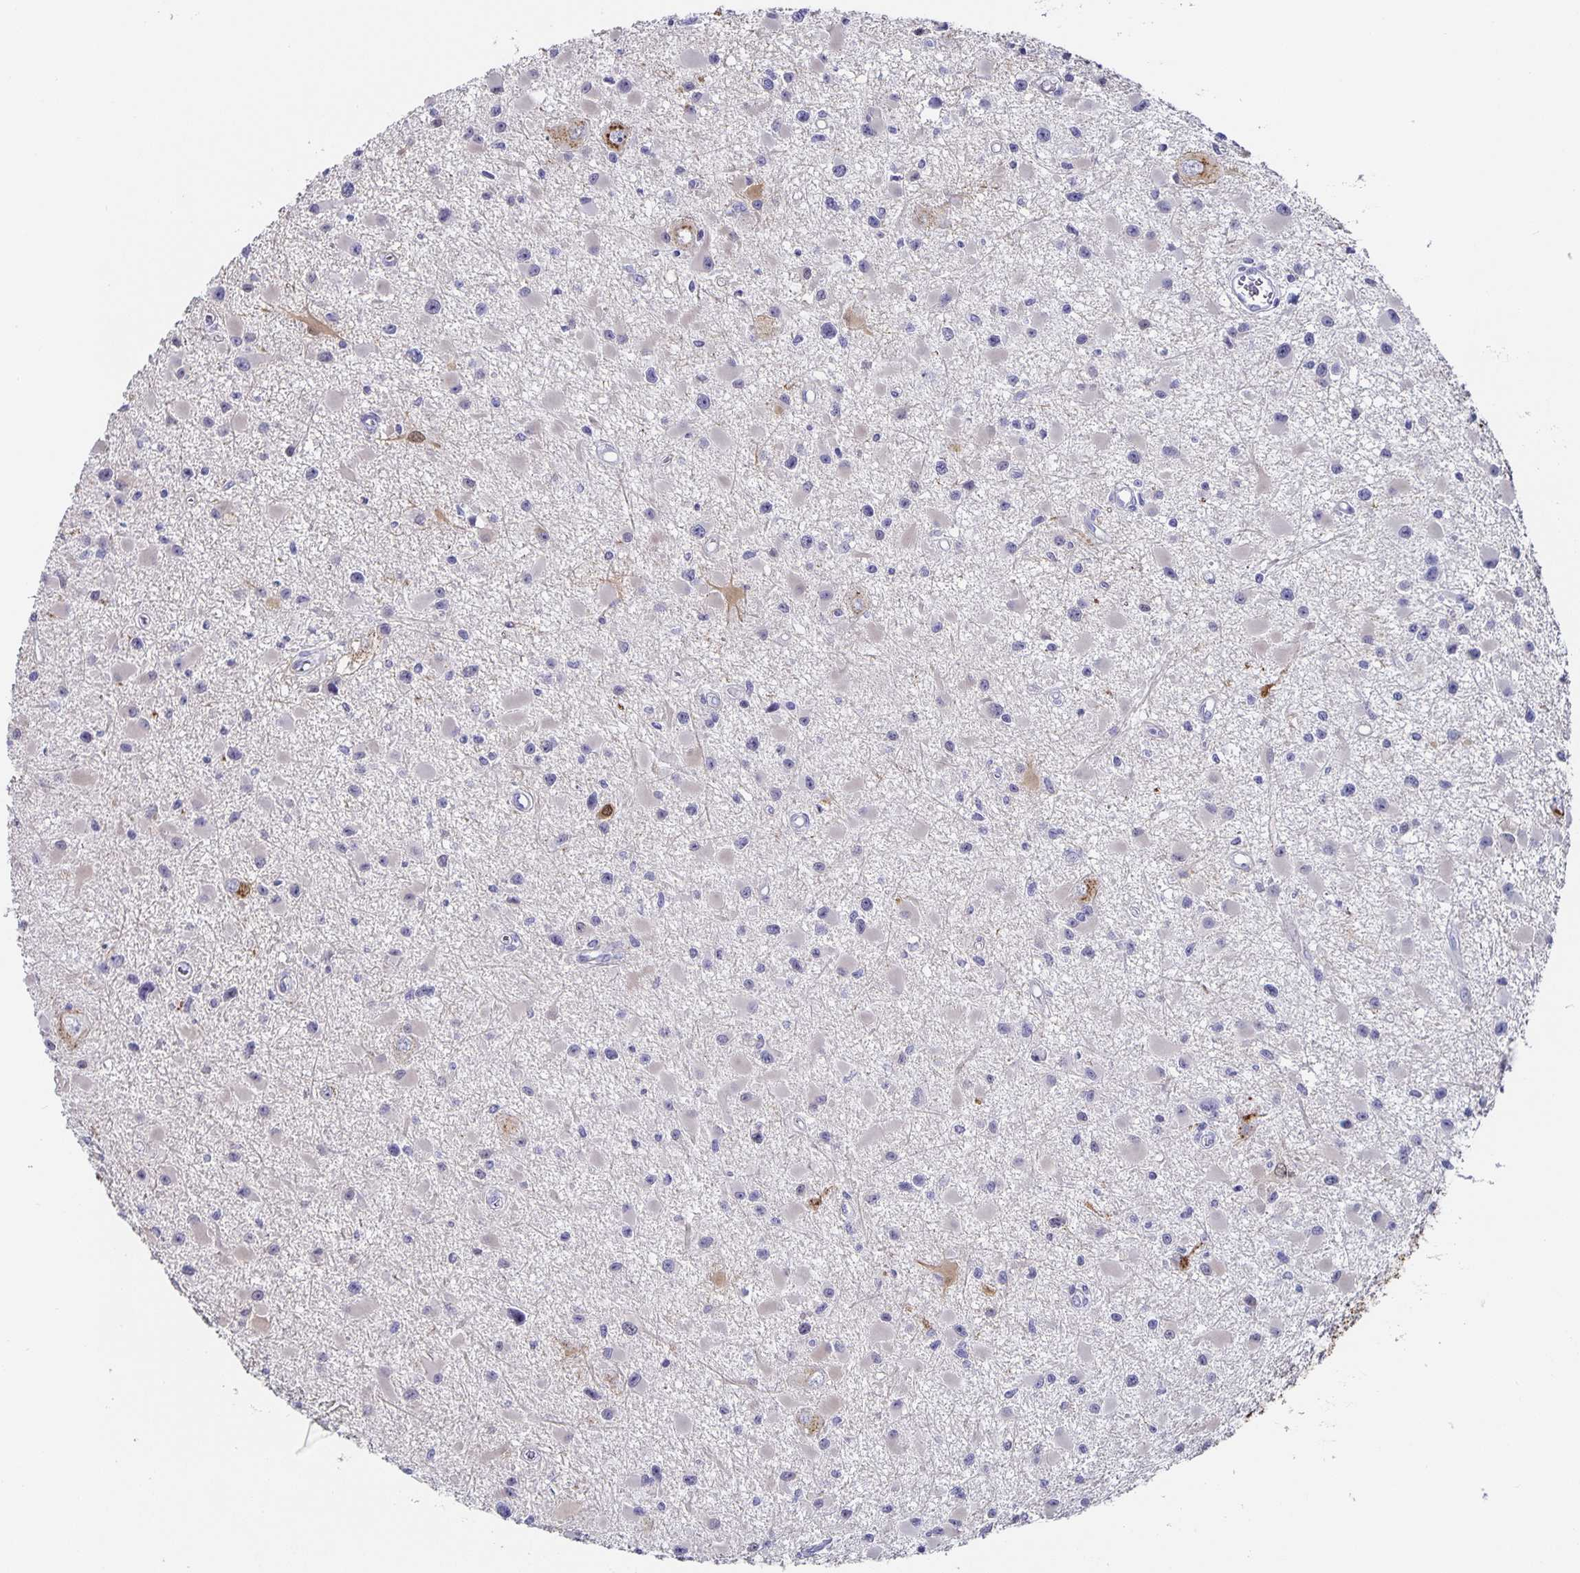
{"staining": {"intensity": "negative", "quantity": "none", "location": "none"}, "tissue": "glioma", "cell_type": "Tumor cells", "image_type": "cancer", "snomed": [{"axis": "morphology", "description": "Glioma, malignant, High grade"}, {"axis": "topography", "description": "Brain"}], "caption": "Malignant glioma (high-grade) stained for a protein using IHC shows no staining tumor cells.", "gene": "CHGA", "patient": {"sex": "male", "age": 54}}